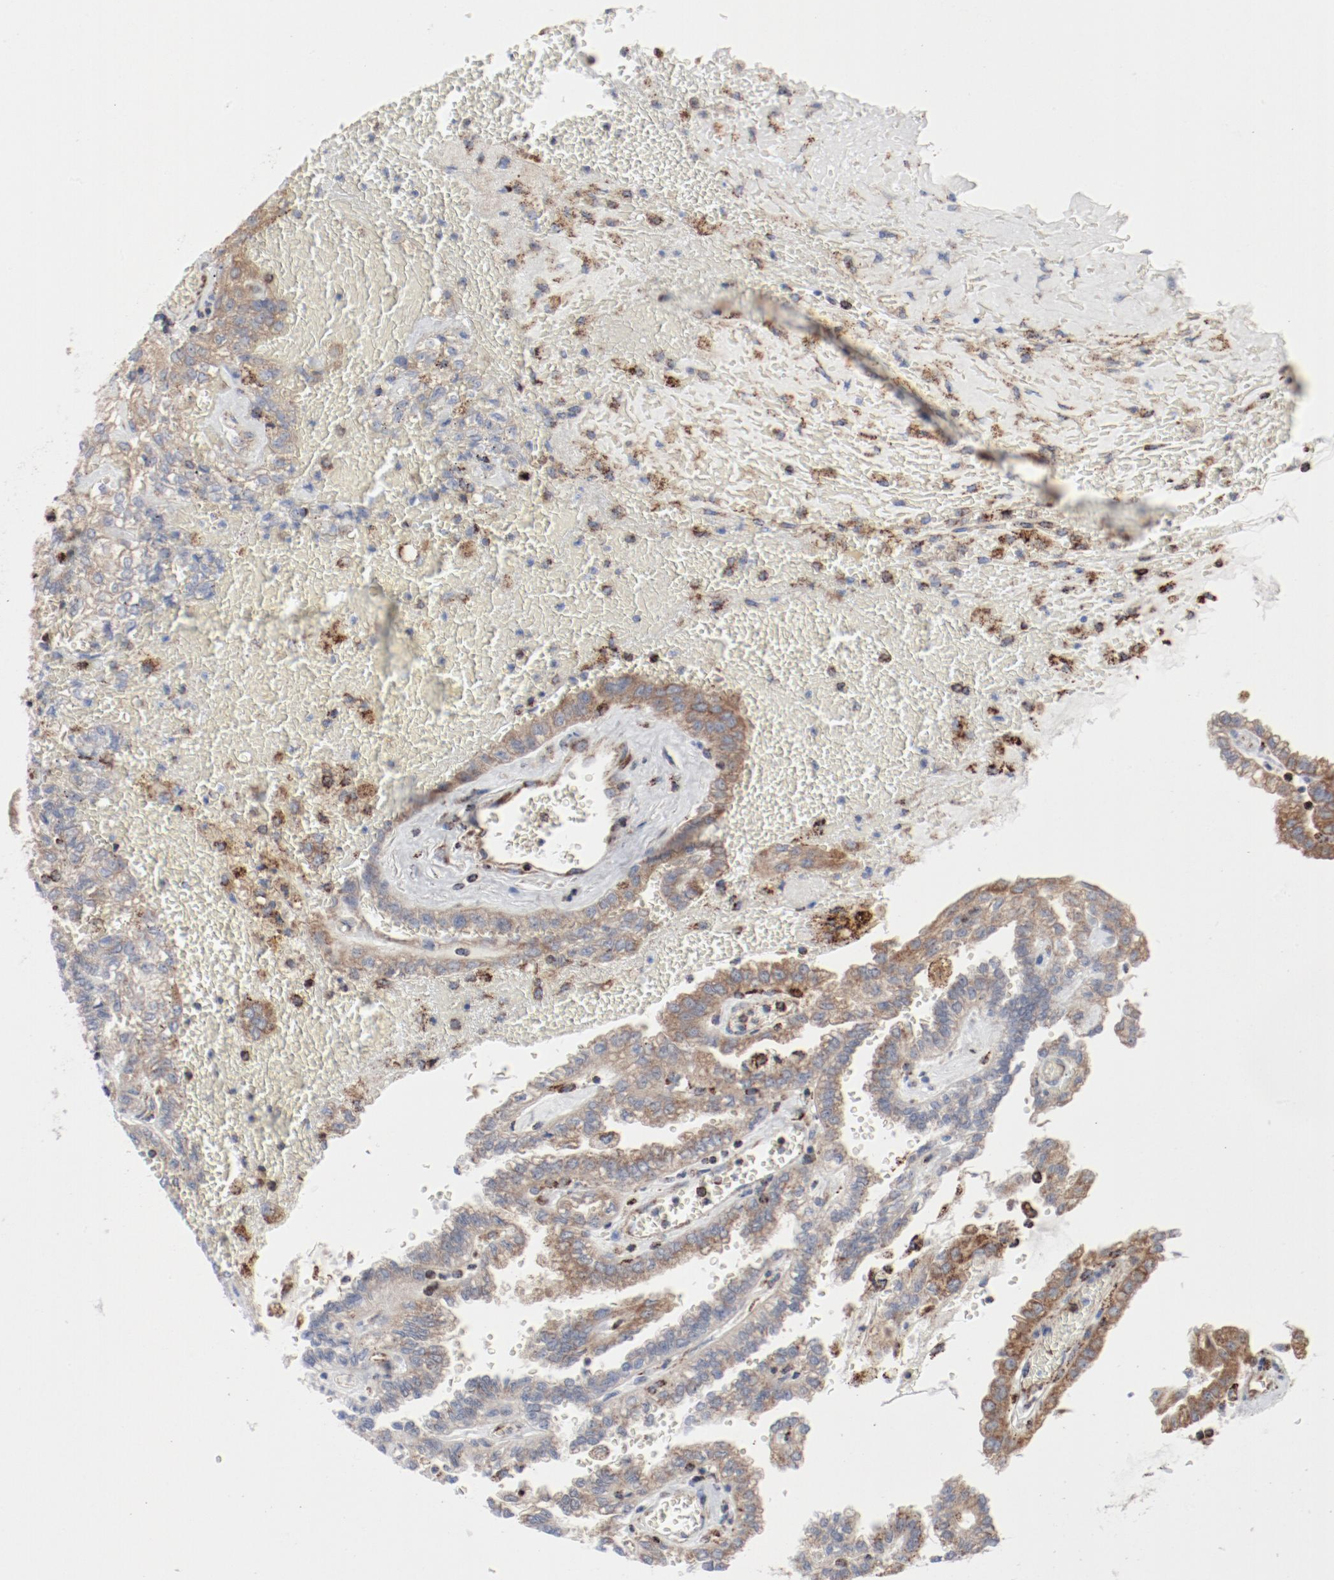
{"staining": {"intensity": "weak", "quantity": "25%-75%", "location": "cytoplasmic/membranous"}, "tissue": "renal cancer", "cell_type": "Tumor cells", "image_type": "cancer", "snomed": [{"axis": "morphology", "description": "Inflammation, NOS"}, {"axis": "morphology", "description": "Adenocarcinoma, NOS"}, {"axis": "topography", "description": "Kidney"}], "caption": "Renal cancer stained with a brown dye shows weak cytoplasmic/membranous positive expression in approximately 25%-75% of tumor cells.", "gene": "SETD3", "patient": {"sex": "male", "age": 68}}